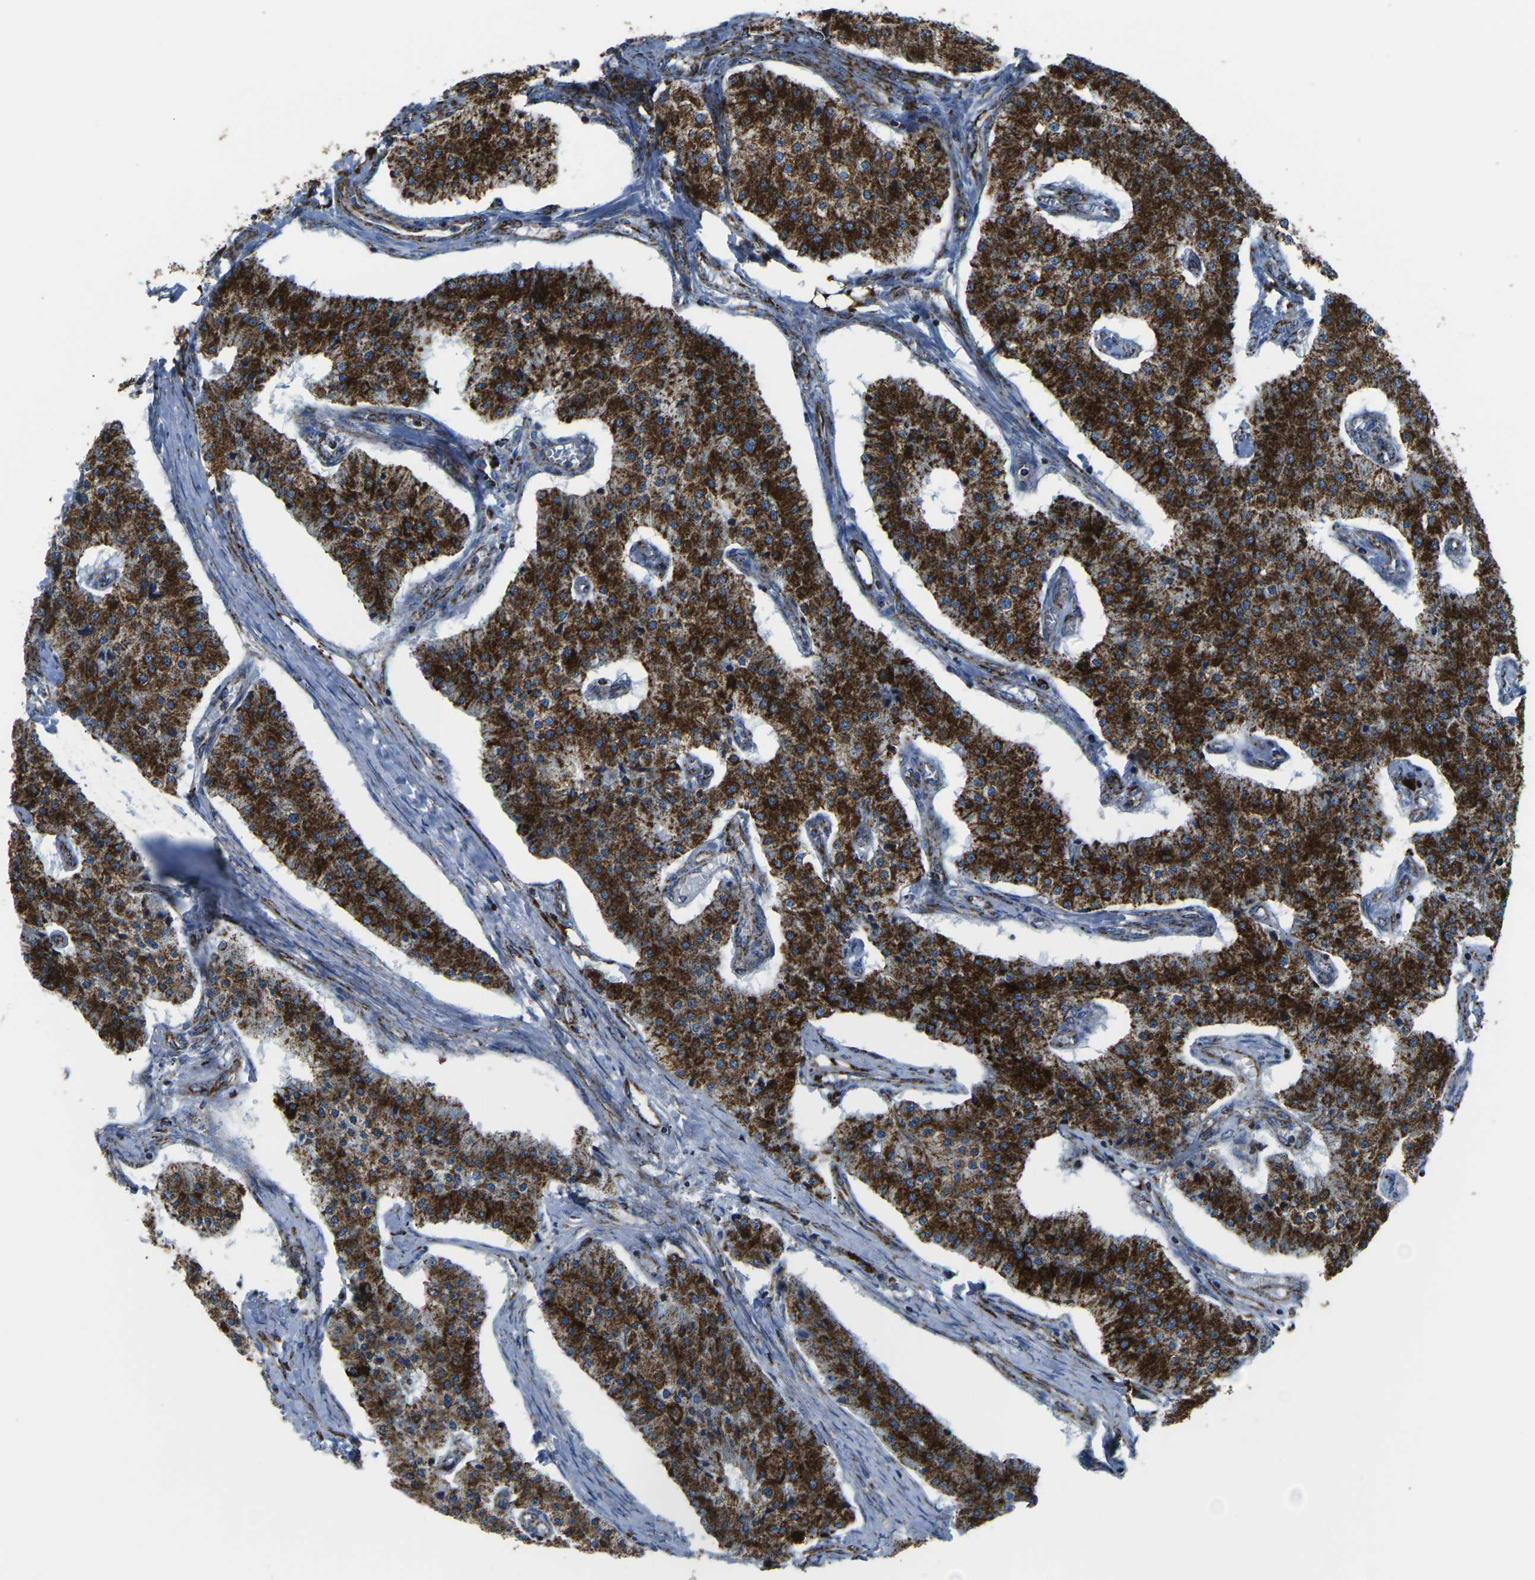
{"staining": {"intensity": "strong", "quantity": ">75%", "location": "cytoplasmic/membranous"}, "tissue": "carcinoid", "cell_type": "Tumor cells", "image_type": "cancer", "snomed": [{"axis": "morphology", "description": "Carcinoid, malignant, NOS"}, {"axis": "topography", "description": "Colon"}], "caption": "Immunohistochemical staining of human carcinoid (malignant) demonstrates high levels of strong cytoplasmic/membranous protein positivity in approximately >75% of tumor cells.", "gene": "MT-CO2", "patient": {"sex": "female", "age": 52}}